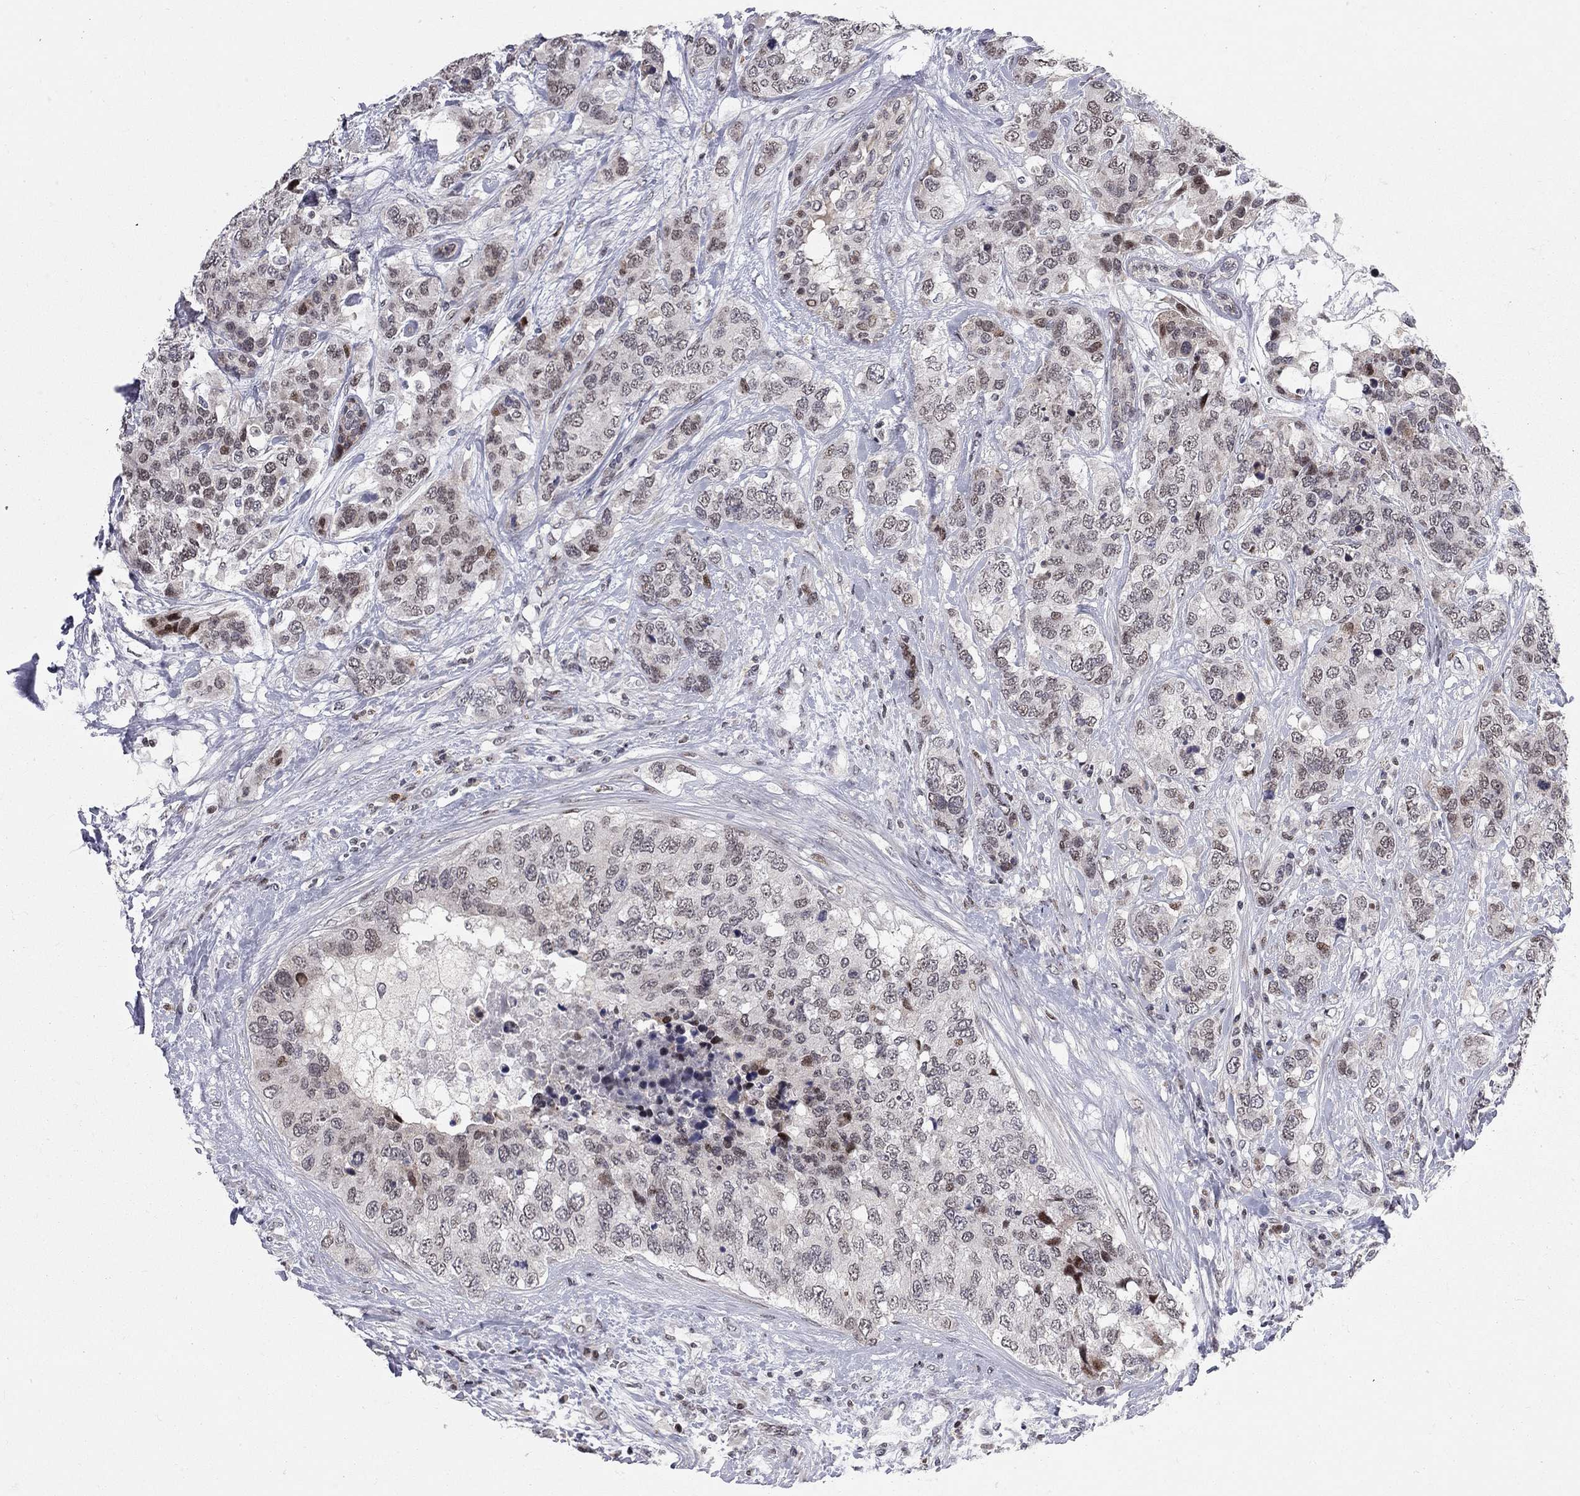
{"staining": {"intensity": "weak", "quantity": "<25%", "location": "nuclear"}, "tissue": "breast cancer", "cell_type": "Tumor cells", "image_type": "cancer", "snomed": [{"axis": "morphology", "description": "Lobular carcinoma"}, {"axis": "topography", "description": "Breast"}], "caption": "DAB immunohistochemical staining of breast cancer (lobular carcinoma) reveals no significant expression in tumor cells.", "gene": "HDAC3", "patient": {"sex": "female", "age": 59}}